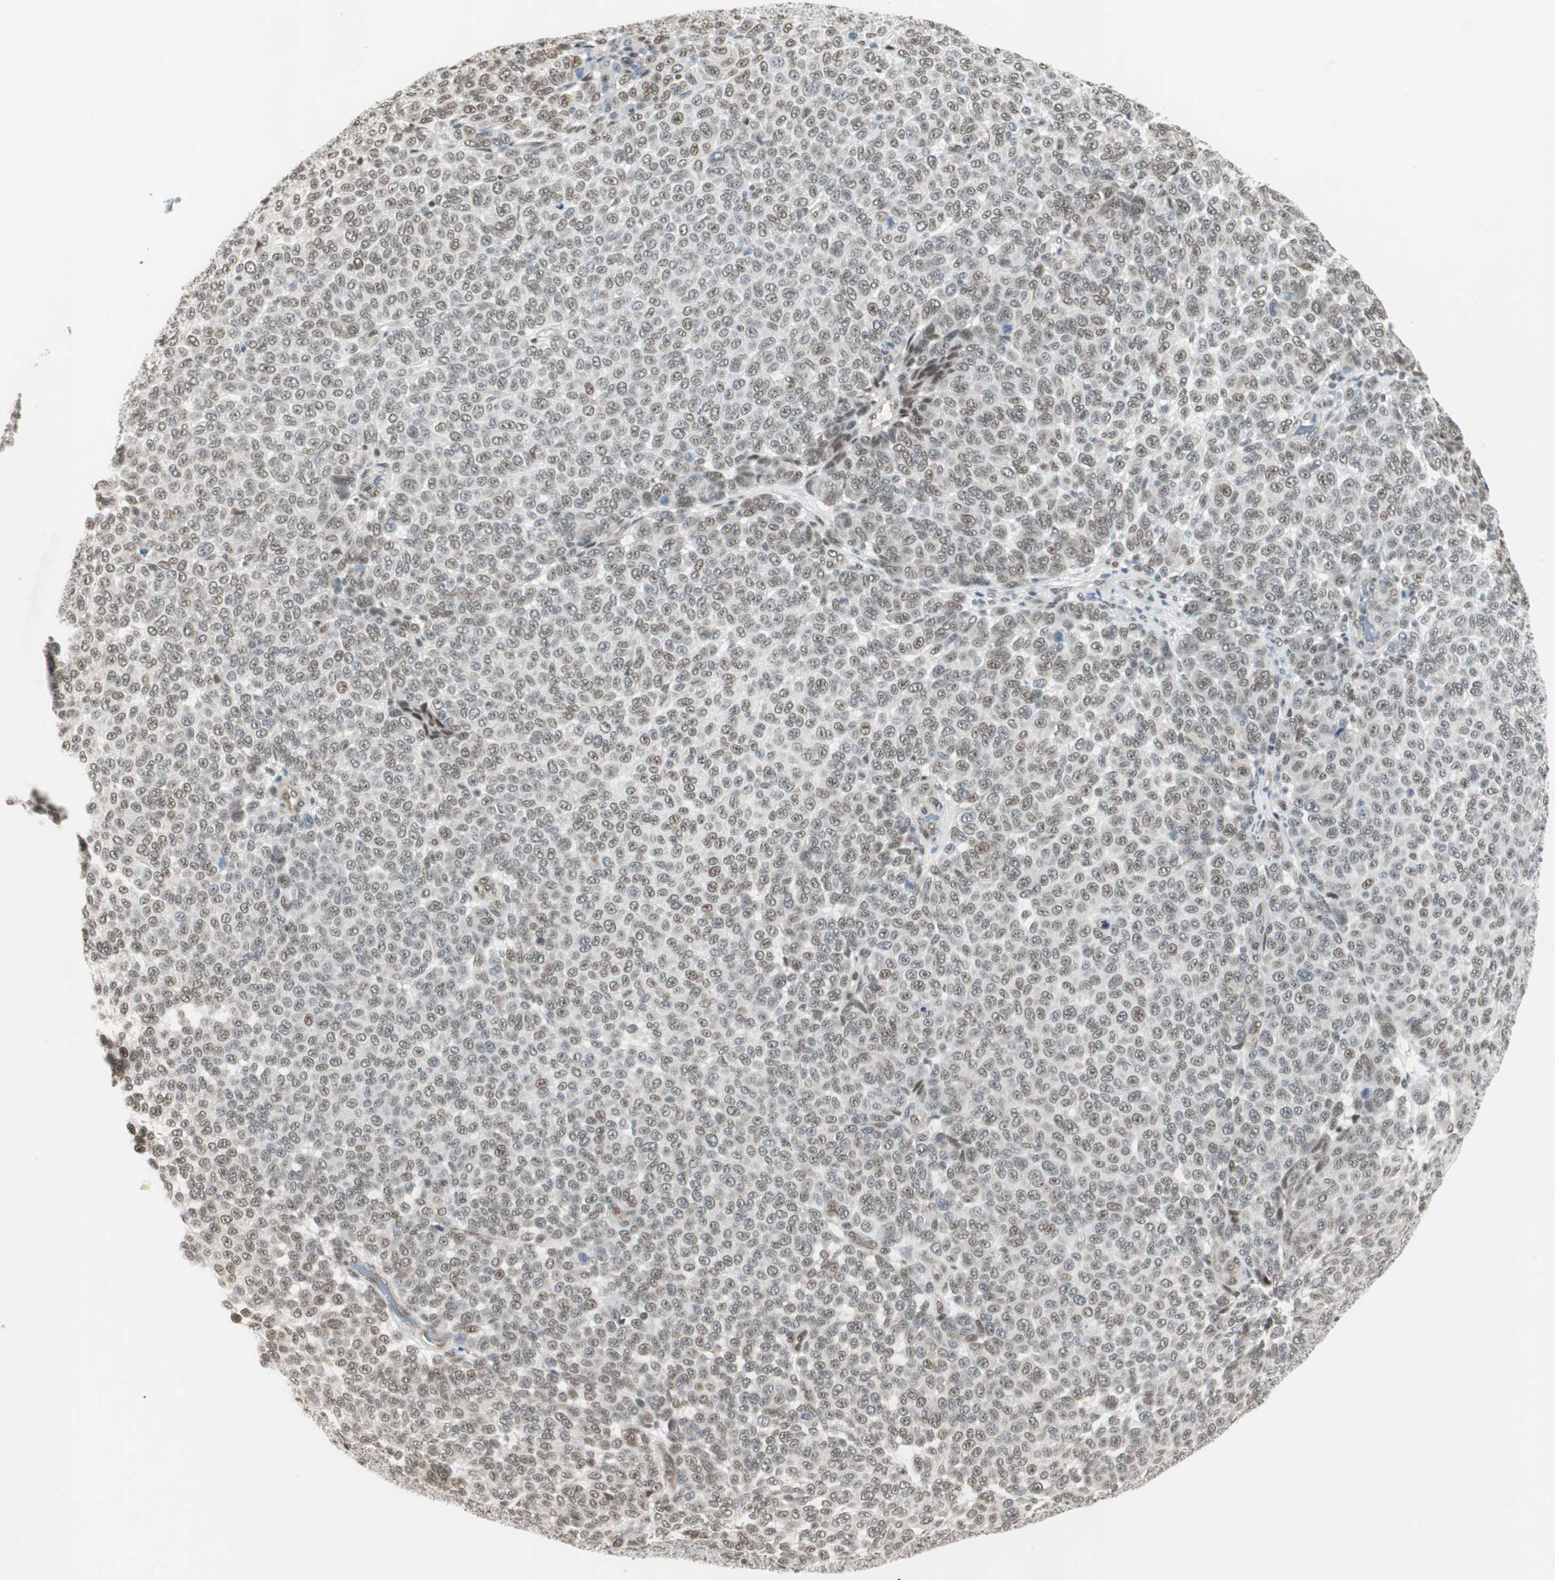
{"staining": {"intensity": "weak", "quantity": ">75%", "location": "cytoplasmic/membranous,nuclear"}, "tissue": "melanoma", "cell_type": "Tumor cells", "image_type": "cancer", "snomed": [{"axis": "morphology", "description": "Malignant melanoma, NOS"}, {"axis": "topography", "description": "Skin"}], "caption": "Tumor cells demonstrate weak cytoplasmic/membranous and nuclear expression in about >75% of cells in melanoma. (brown staining indicates protein expression, while blue staining denotes nuclei).", "gene": "ZBTB17", "patient": {"sex": "male", "age": 59}}